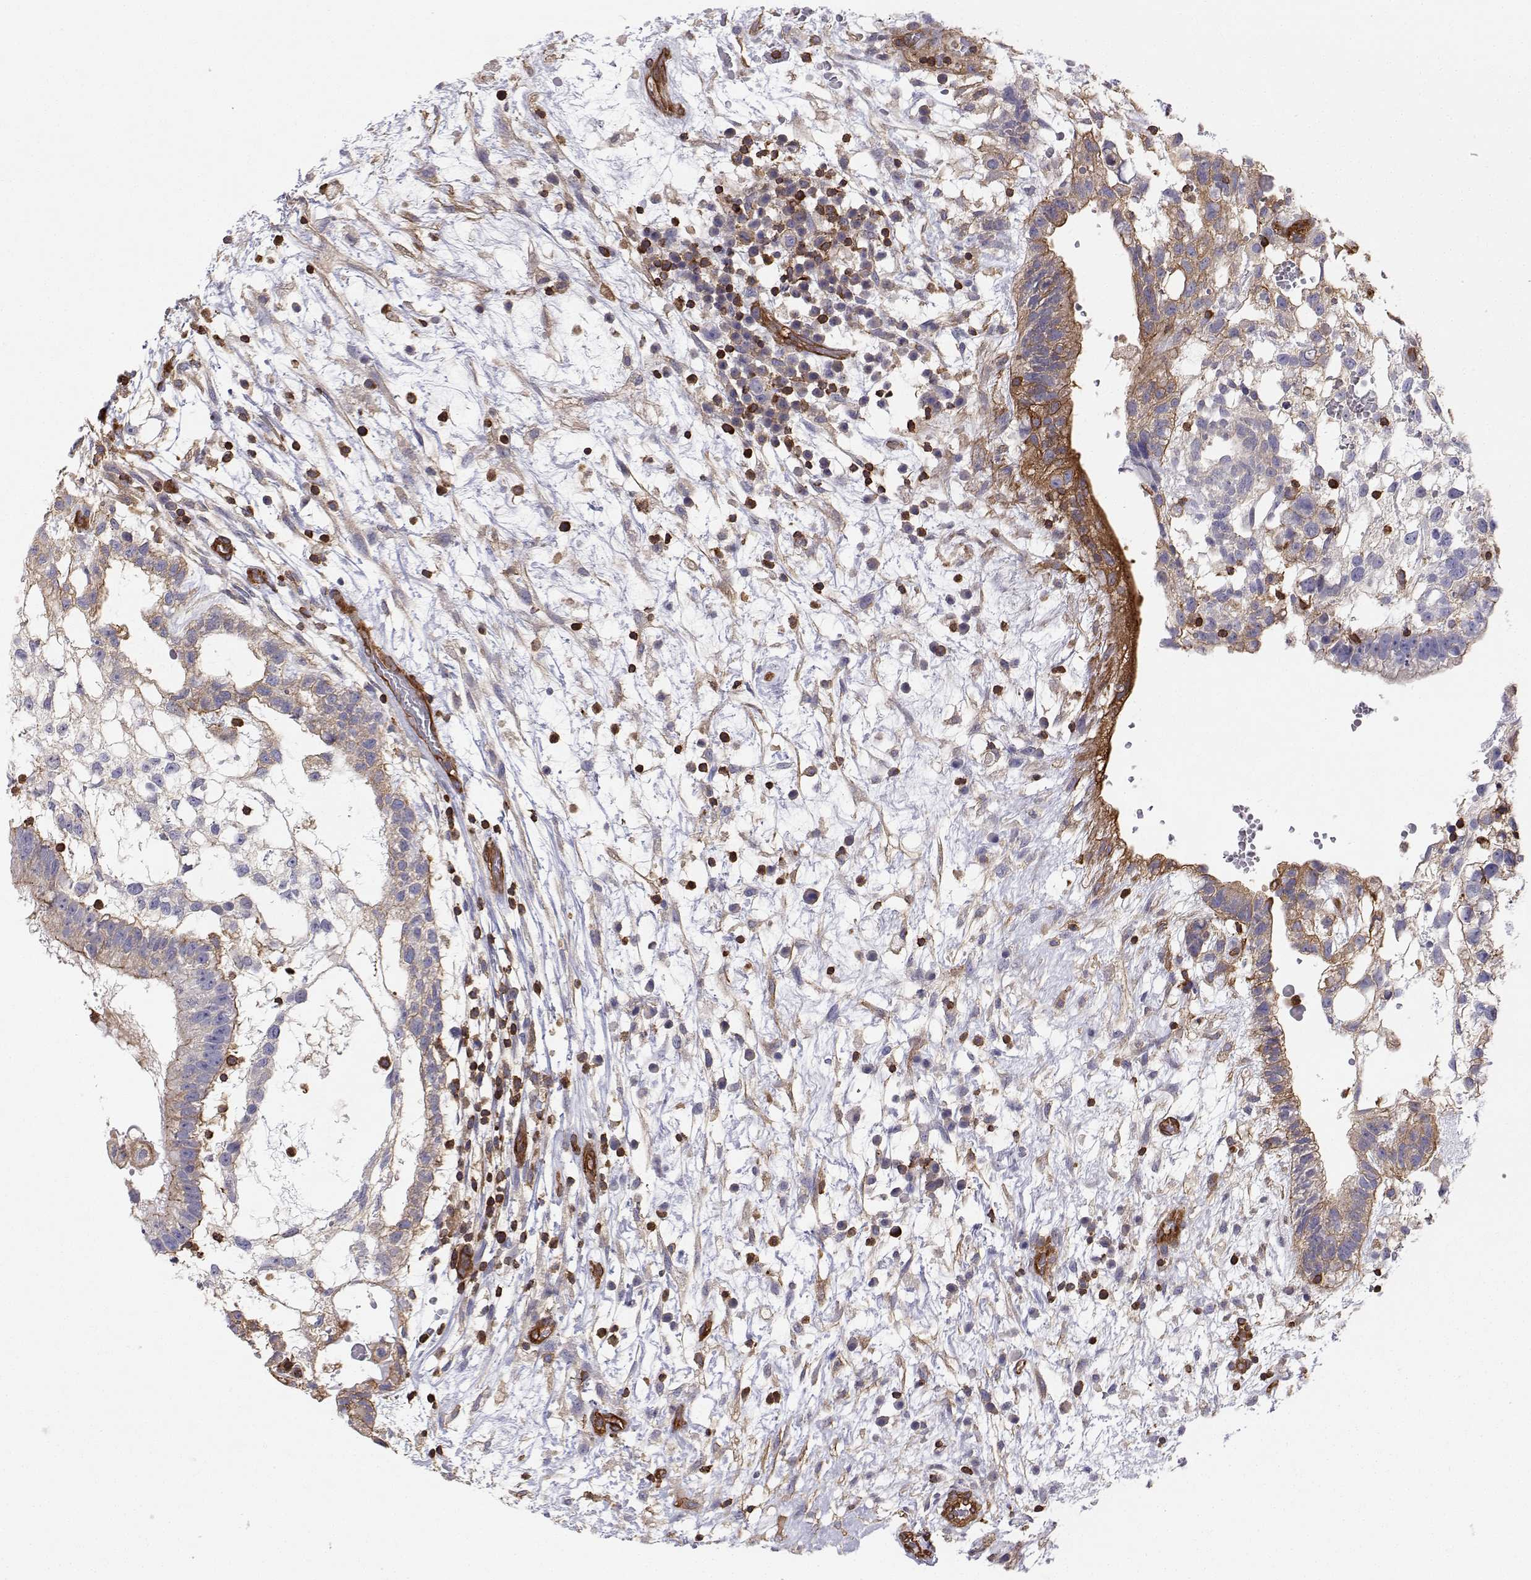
{"staining": {"intensity": "moderate", "quantity": "<25%", "location": "cytoplasmic/membranous"}, "tissue": "testis cancer", "cell_type": "Tumor cells", "image_type": "cancer", "snomed": [{"axis": "morphology", "description": "Normal tissue, NOS"}, {"axis": "morphology", "description": "Carcinoma, Embryonal, NOS"}, {"axis": "topography", "description": "Testis"}], "caption": "Immunohistochemical staining of testis cancer (embryonal carcinoma) displays low levels of moderate cytoplasmic/membranous protein staining in about <25% of tumor cells.", "gene": "MYH9", "patient": {"sex": "male", "age": 32}}